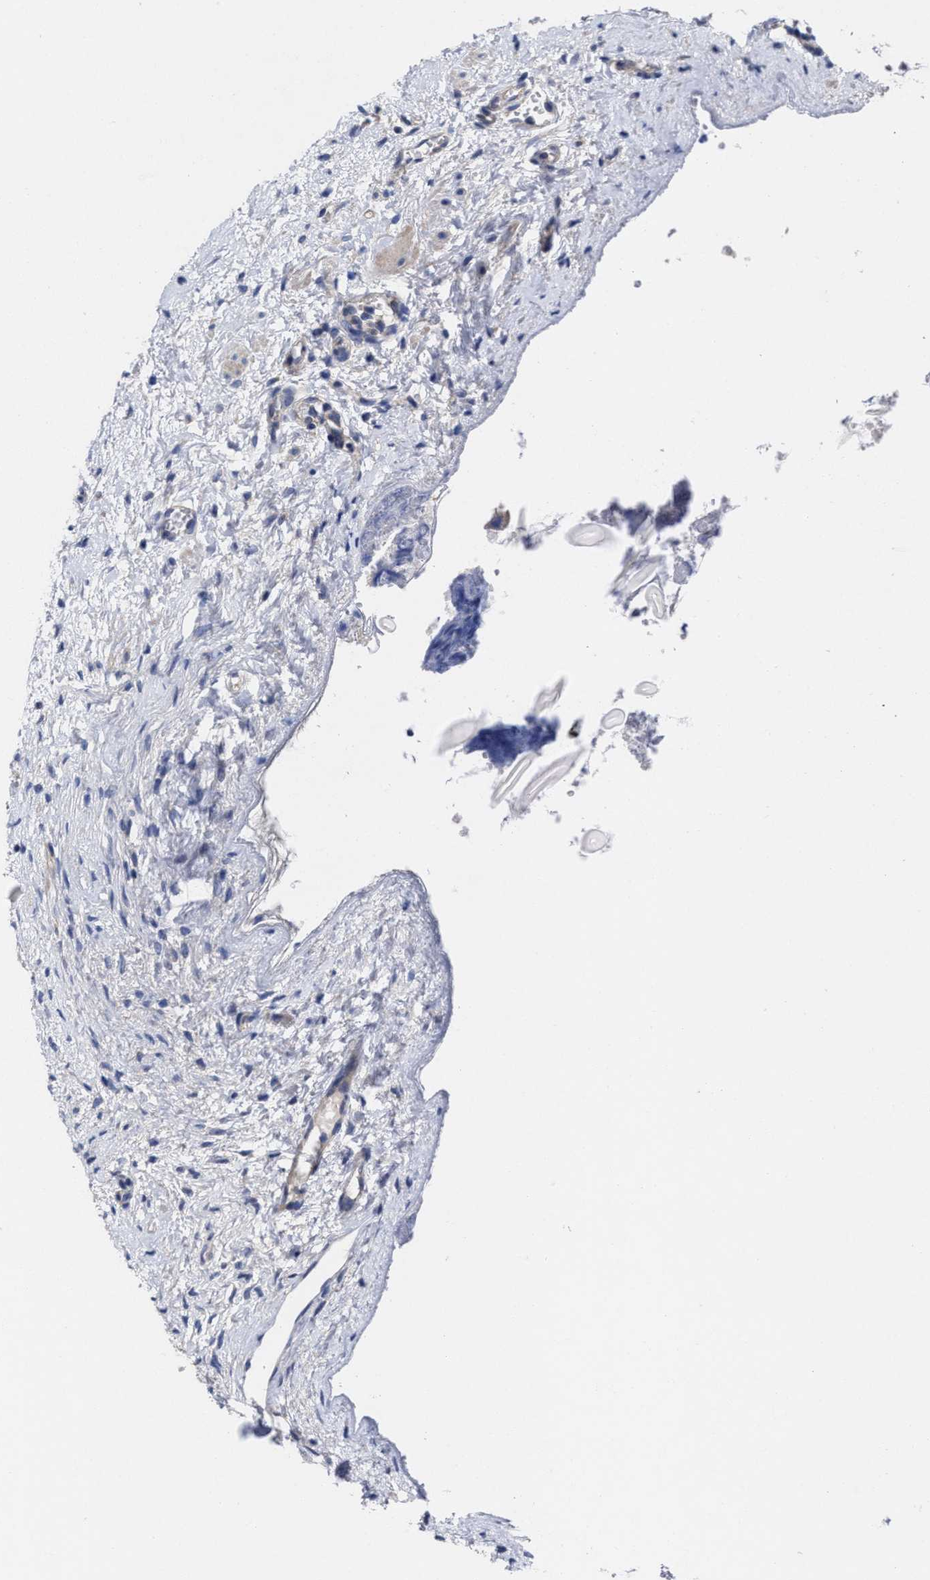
{"staining": {"intensity": "strong", "quantity": ">75%", "location": "cytoplasmic/membranous"}, "tissue": "ovary", "cell_type": "Follicle cells", "image_type": "normal", "snomed": [{"axis": "morphology", "description": "Normal tissue, NOS"}, {"axis": "topography", "description": "Ovary"}], "caption": "About >75% of follicle cells in normal ovary demonstrate strong cytoplasmic/membranous protein staining as visualized by brown immunohistochemical staining.", "gene": "TXNDC17", "patient": {"sex": "female", "age": 33}}